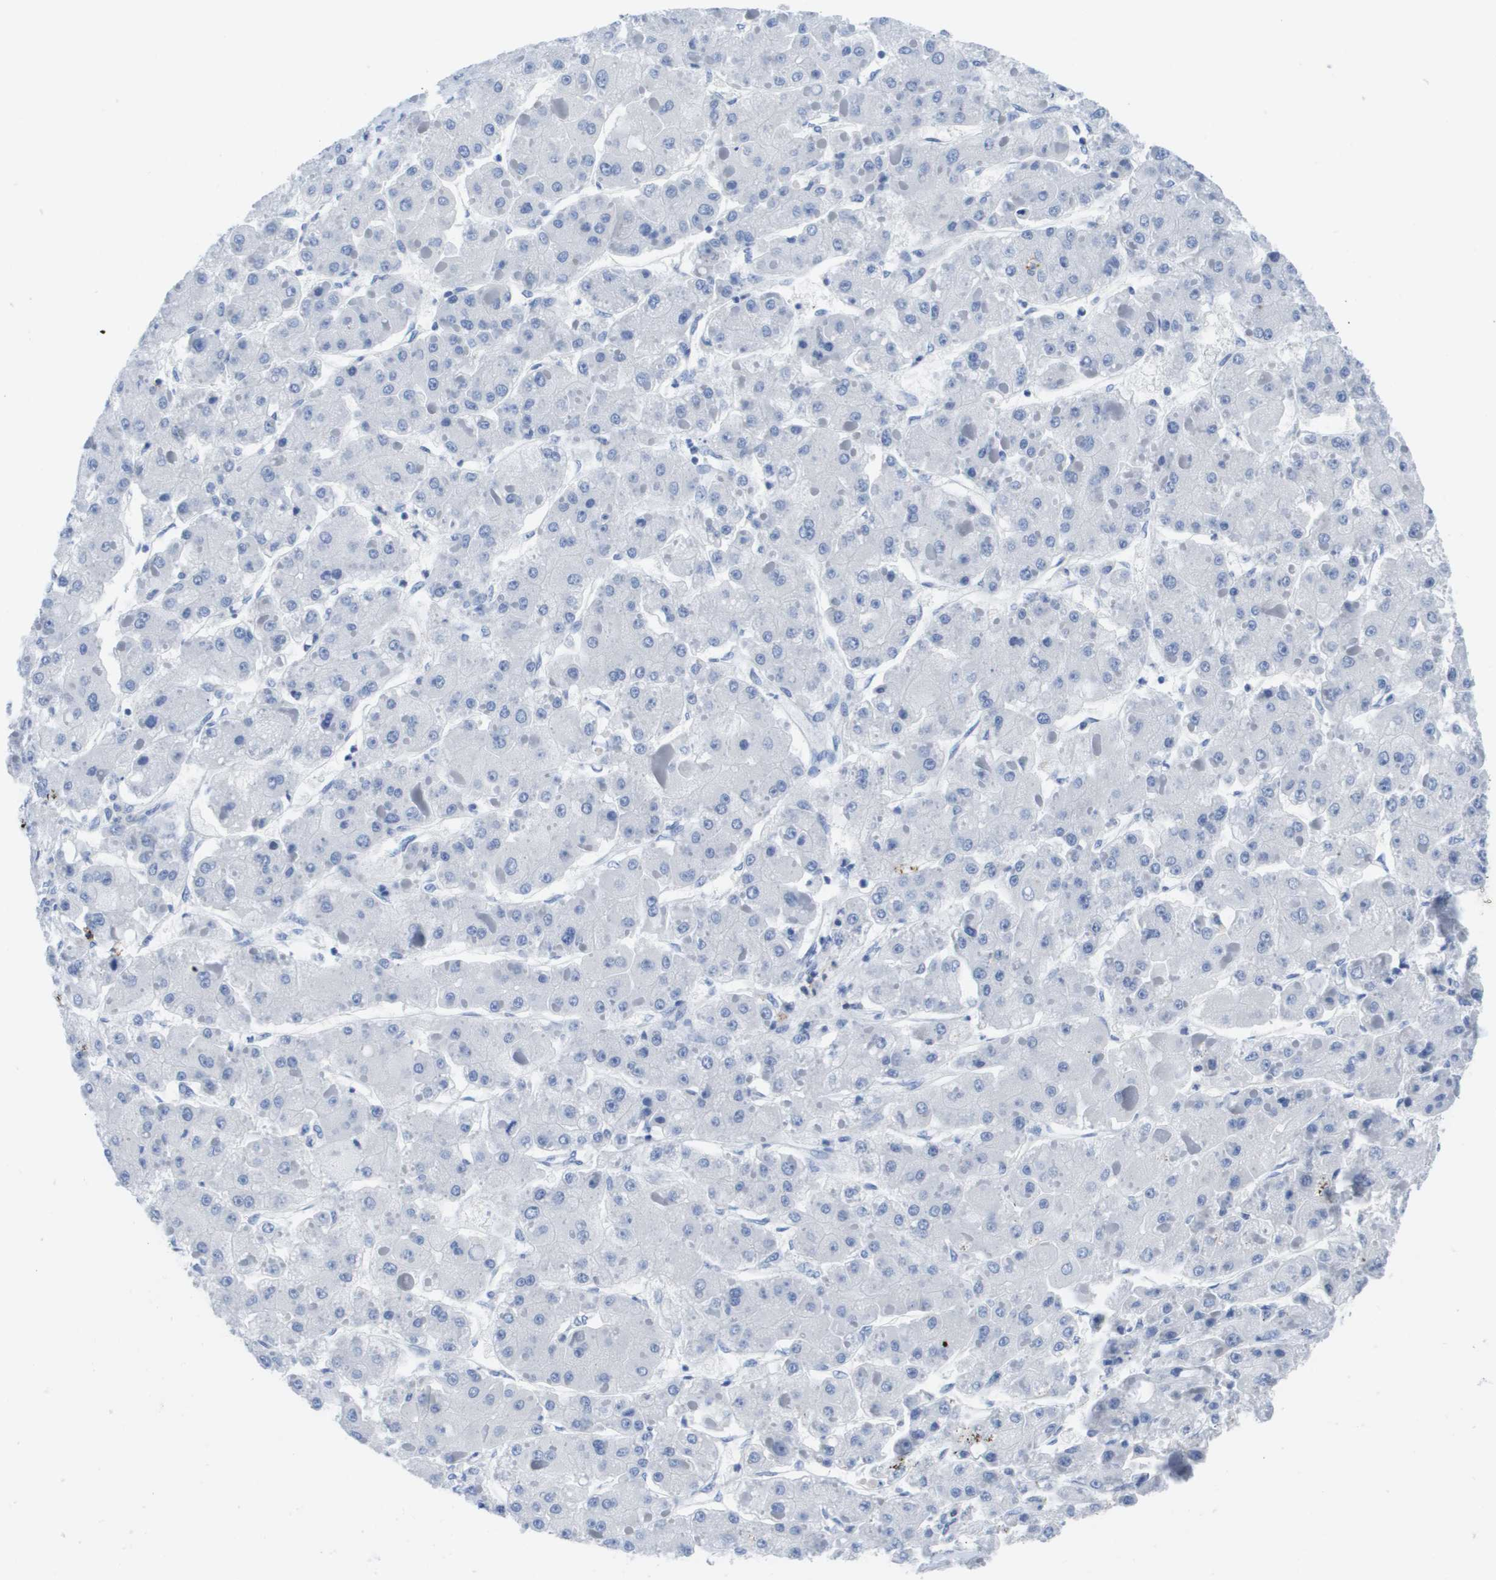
{"staining": {"intensity": "negative", "quantity": "none", "location": "none"}, "tissue": "liver cancer", "cell_type": "Tumor cells", "image_type": "cancer", "snomed": [{"axis": "morphology", "description": "Carcinoma, Hepatocellular, NOS"}, {"axis": "topography", "description": "Liver"}], "caption": "An IHC micrograph of liver cancer is shown. There is no staining in tumor cells of liver cancer.", "gene": "MS4A1", "patient": {"sex": "female", "age": 73}}